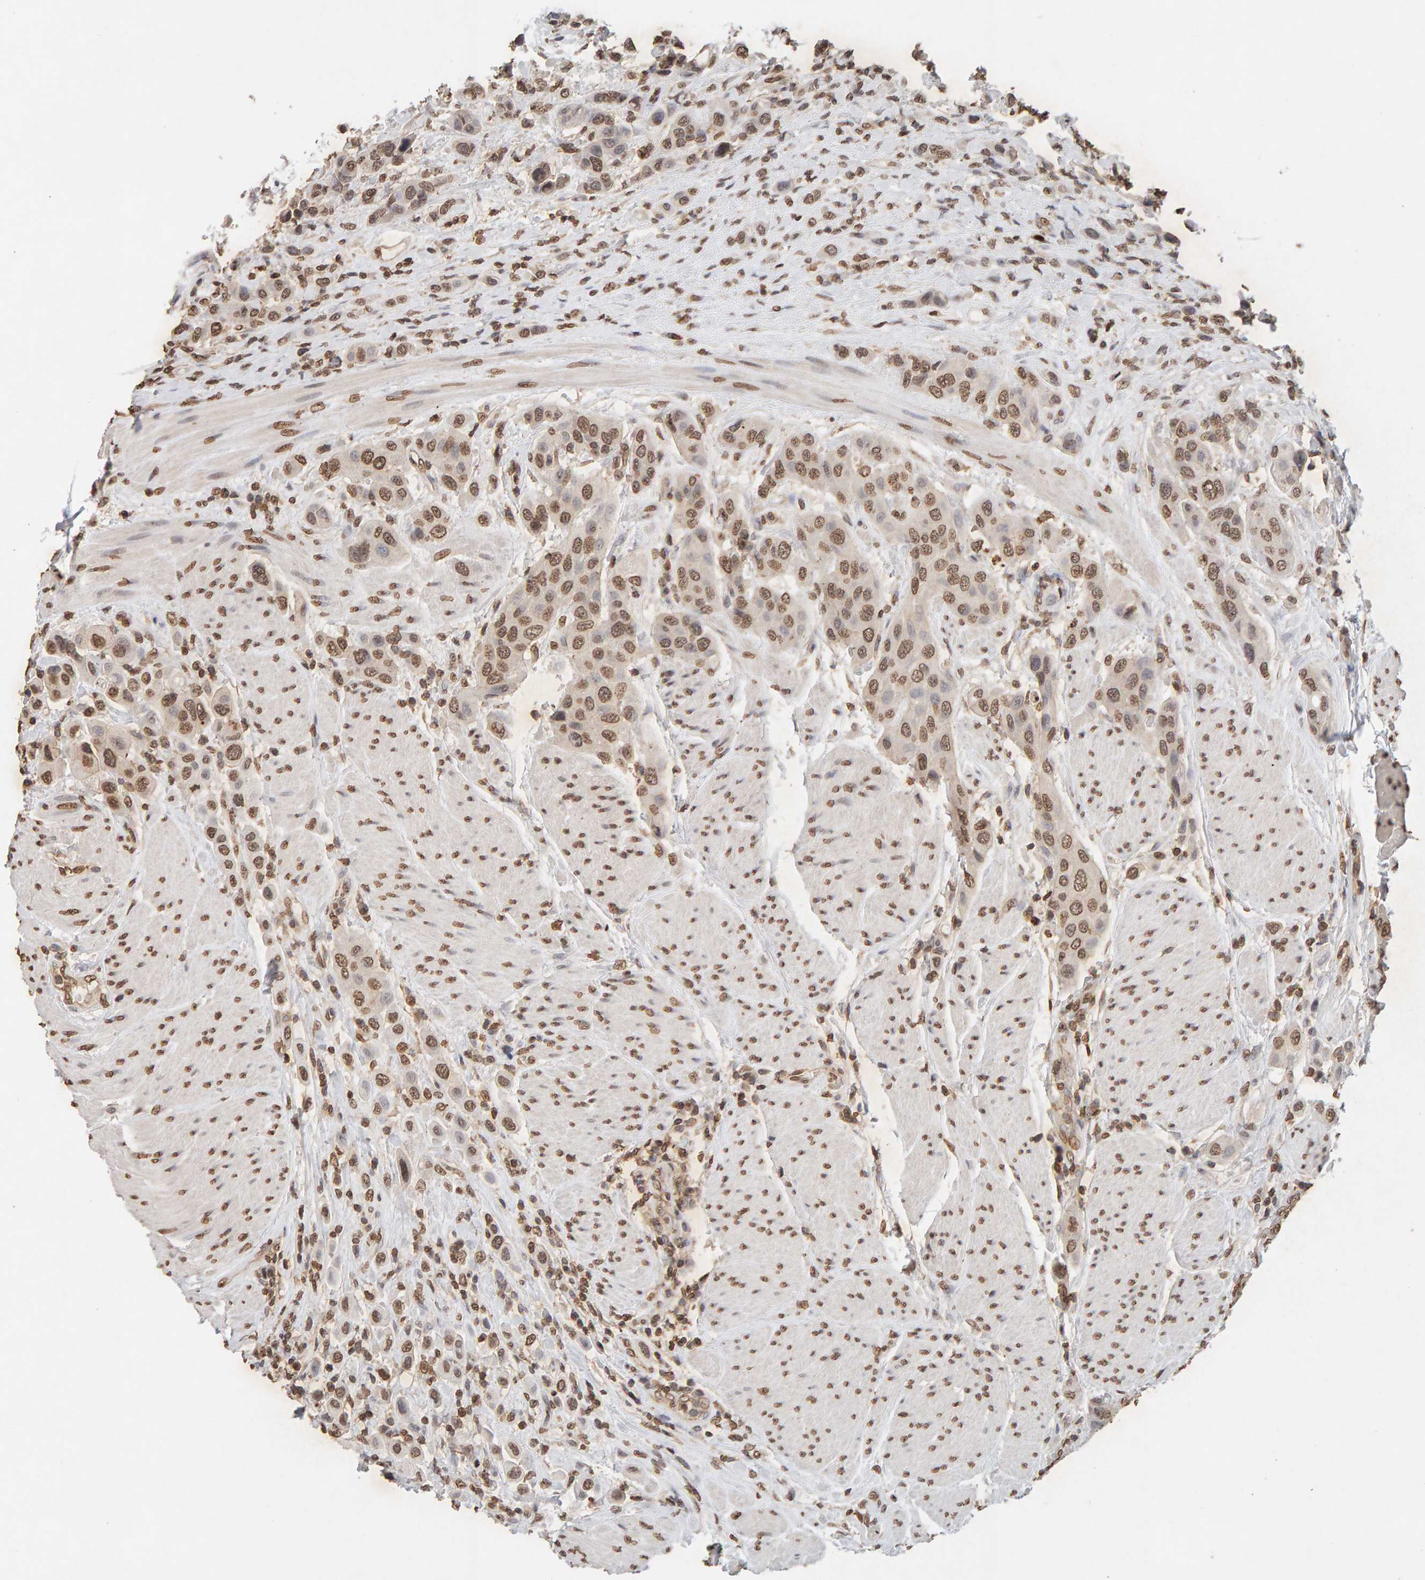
{"staining": {"intensity": "moderate", "quantity": ">75%", "location": "nuclear"}, "tissue": "urothelial cancer", "cell_type": "Tumor cells", "image_type": "cancer", "snomed": [{"axis": "morphology", "description": "Urothelial carcinoma, High grade"}, {"axis": "topography", "description": "Urinary bladder"}], "caption": "An image showing moderate nuclear positivity in about >75% of tumor cells in urothelial cancer, as visualized by brown immunohistochemical staining.", "gene": "DNAJB5", "patient": {"sex": "male", "age": 50}}